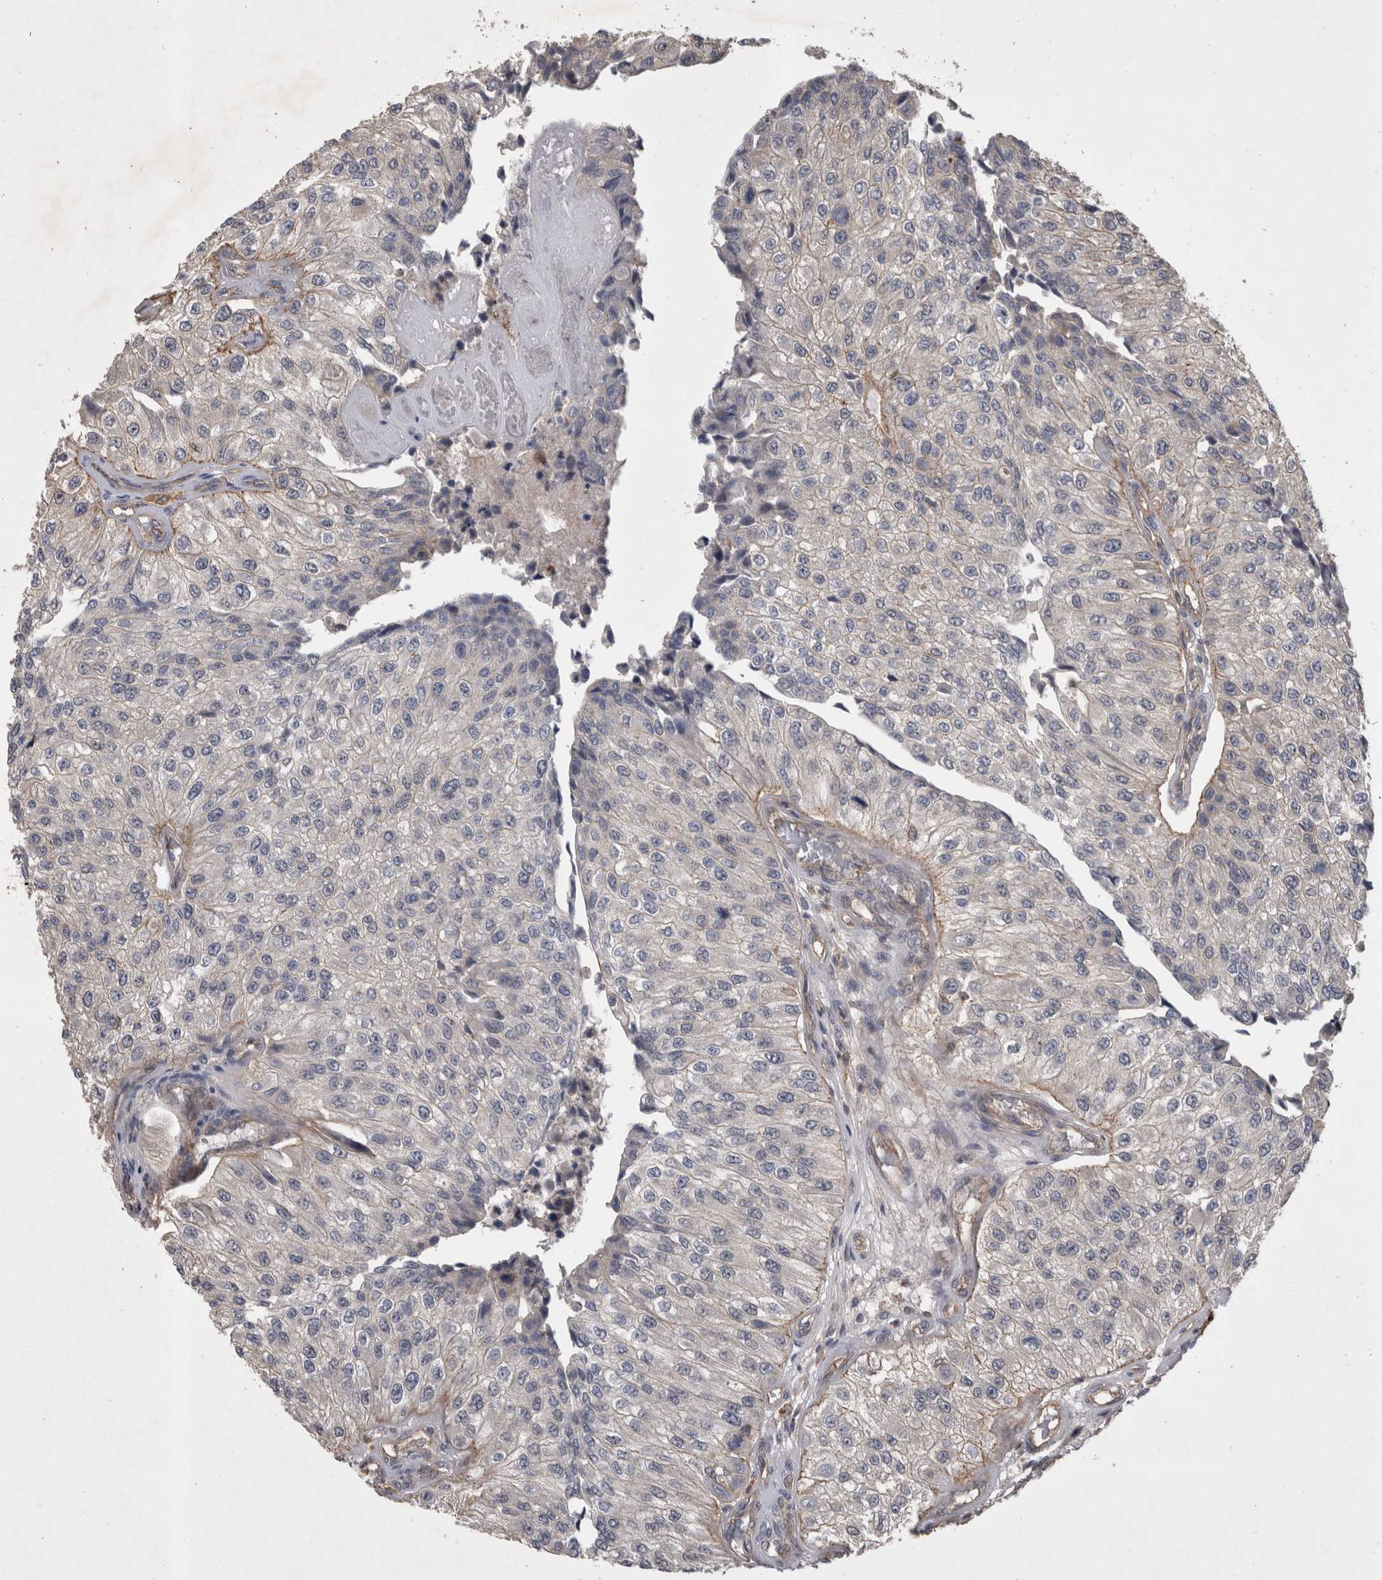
{"staining": {"intensity": "weak", "quantity": "<25%", "location": "cytoplasmic/membranous"}, "tissue": "urothelial cancer", "cell_type": "Tumor cells", "image_type": "cancer", "snomed": [{"axis": "morphology", "description": "Urothelial carcinoma, High grade"}, {"axis": "topography", "description": "Kidney"}, {"axis": "topography", "description": "Urinary bladder"}], "caption": "IHC histopathology image of urothelial carcinoma (high-grade) stained for a protein (brown), which reveals no positivity in tumor cells.", "gene": "SPATA48", "patient": {"sex": "male", "age": 77}}